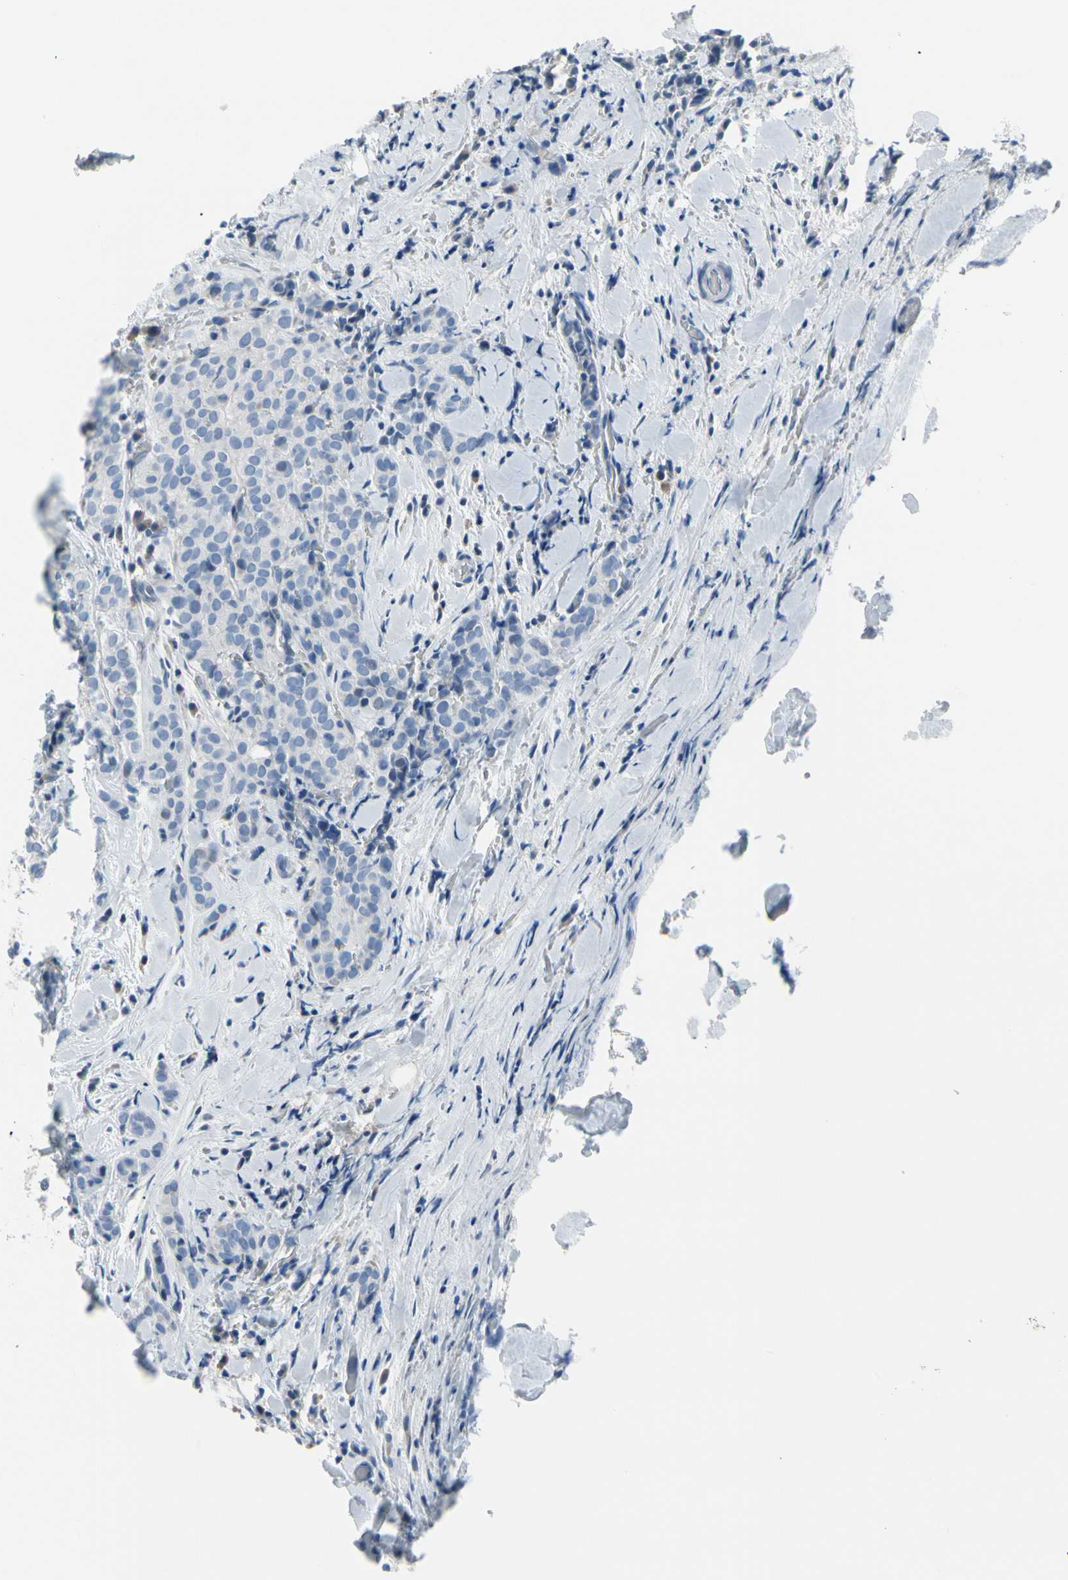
{"staining": {"intensity": "negative", "quantity": "none", "location": "none"}, "tissue": "thyroid cancer", "cell_type": "Tumor cells", "image_type": "cancer", "snomed": [{"axis": "morphology", "description": "Normal tissue, NOS"}, {"axis": "morphology", "description": "Papillary adenocarcinoma, NOS"}, {"axis": "topography", "description": "Thyroid gland"}], "caption": "Tumor cells show no significant positivity in thyroid cancer.", "gene": "MUC5B", "patient": {"sex": "female", "age": 30}}